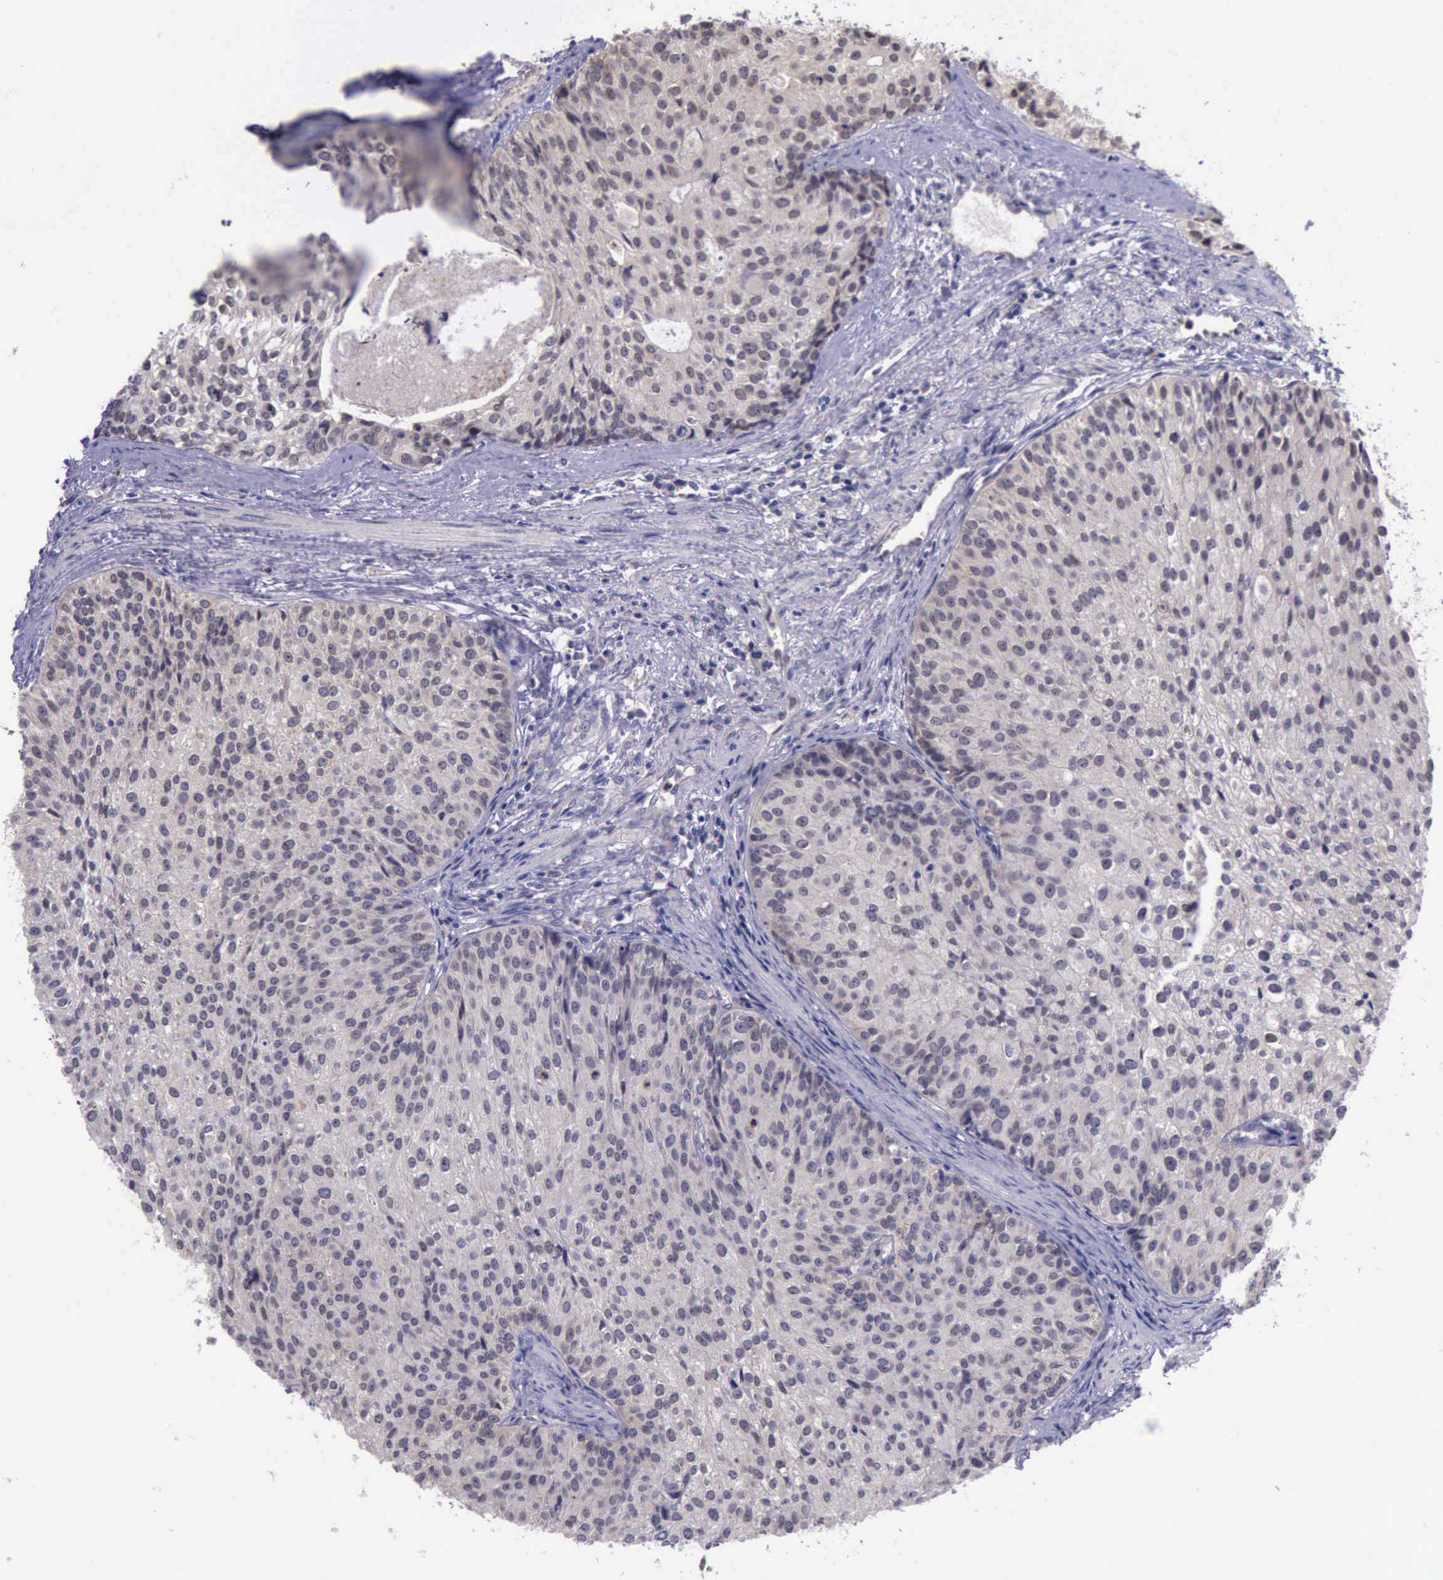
{"staining": {"intensity": "weak", "quantity": ">75%", "location": "cytoplasmic/membranous"}, "tissue": "urothelial cancer", "cell_type": "Tumor cells", "image_type": "cancer", "snomed": [{"axis": "morphology", "description": "Urothelial carcinoma, Low grade"}, {"axis": "topography", "description": "Urinary bladder"}], "caption": "Urothelial cancer stained with DAB (3,3'-diaminobenzidine) immunohistochemistry (IHC) demonstrates low levels of weak cytoplasmic/membranous staining in approximately >75% of tumor cells.", "gene": "PLEK2", "patient": {"sex": "female", "age": 73}}